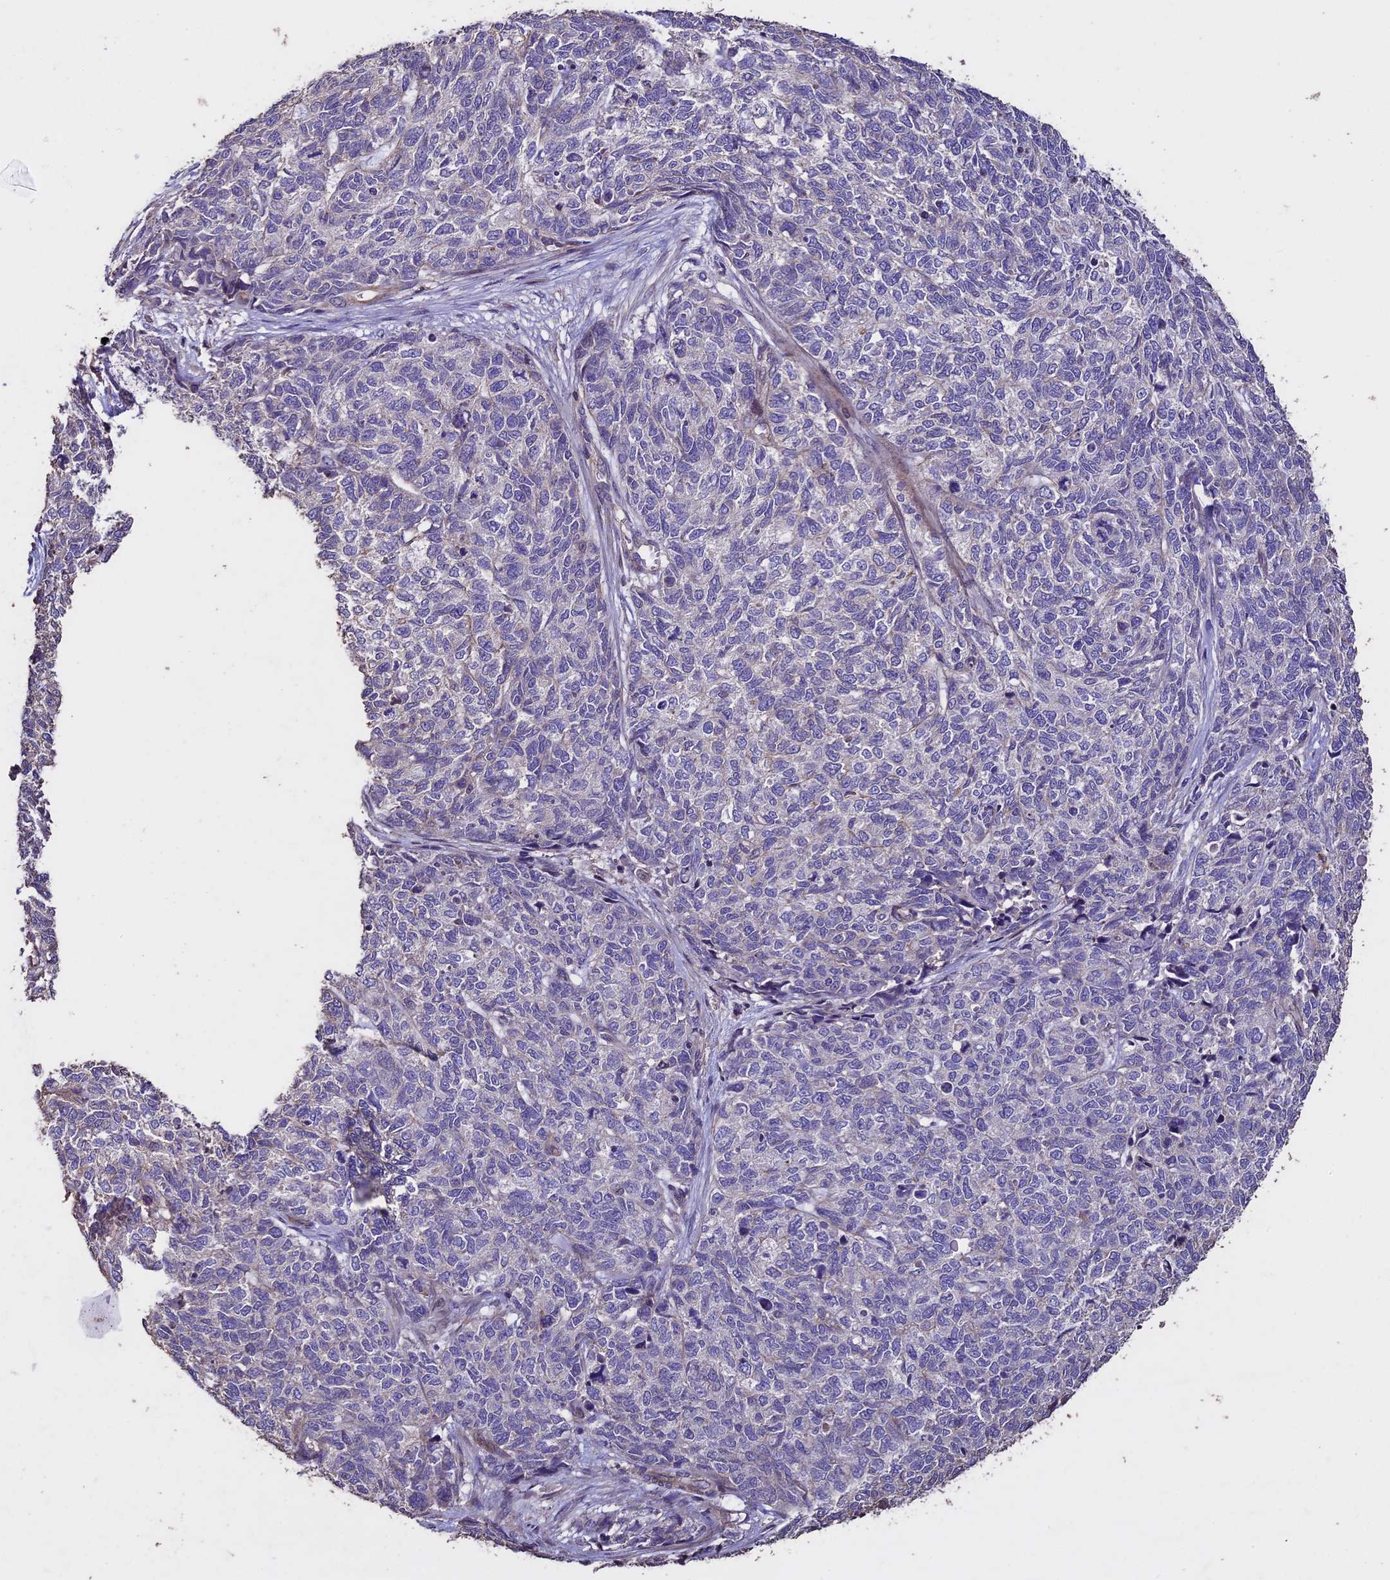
{"staining": {"intensity": "negative", "quantity": "none", "location": "none"}, "tissue": "cervical cancer", "cell_type": "Tumor cells", "image_type": "cancer", "snomed": [{"axis": "morphology", "description": "Squamous cell carcinoma, NOS"}, {"axis": "topography", "description": "Cervix"}], "caption": "IHC image of neoplastic tissue: human cervical cancer stained with DAB demonstrates no significant protein expression in tumor cells.", "gene": "USB1", "patient": {"sex": "female", "age": 63}}